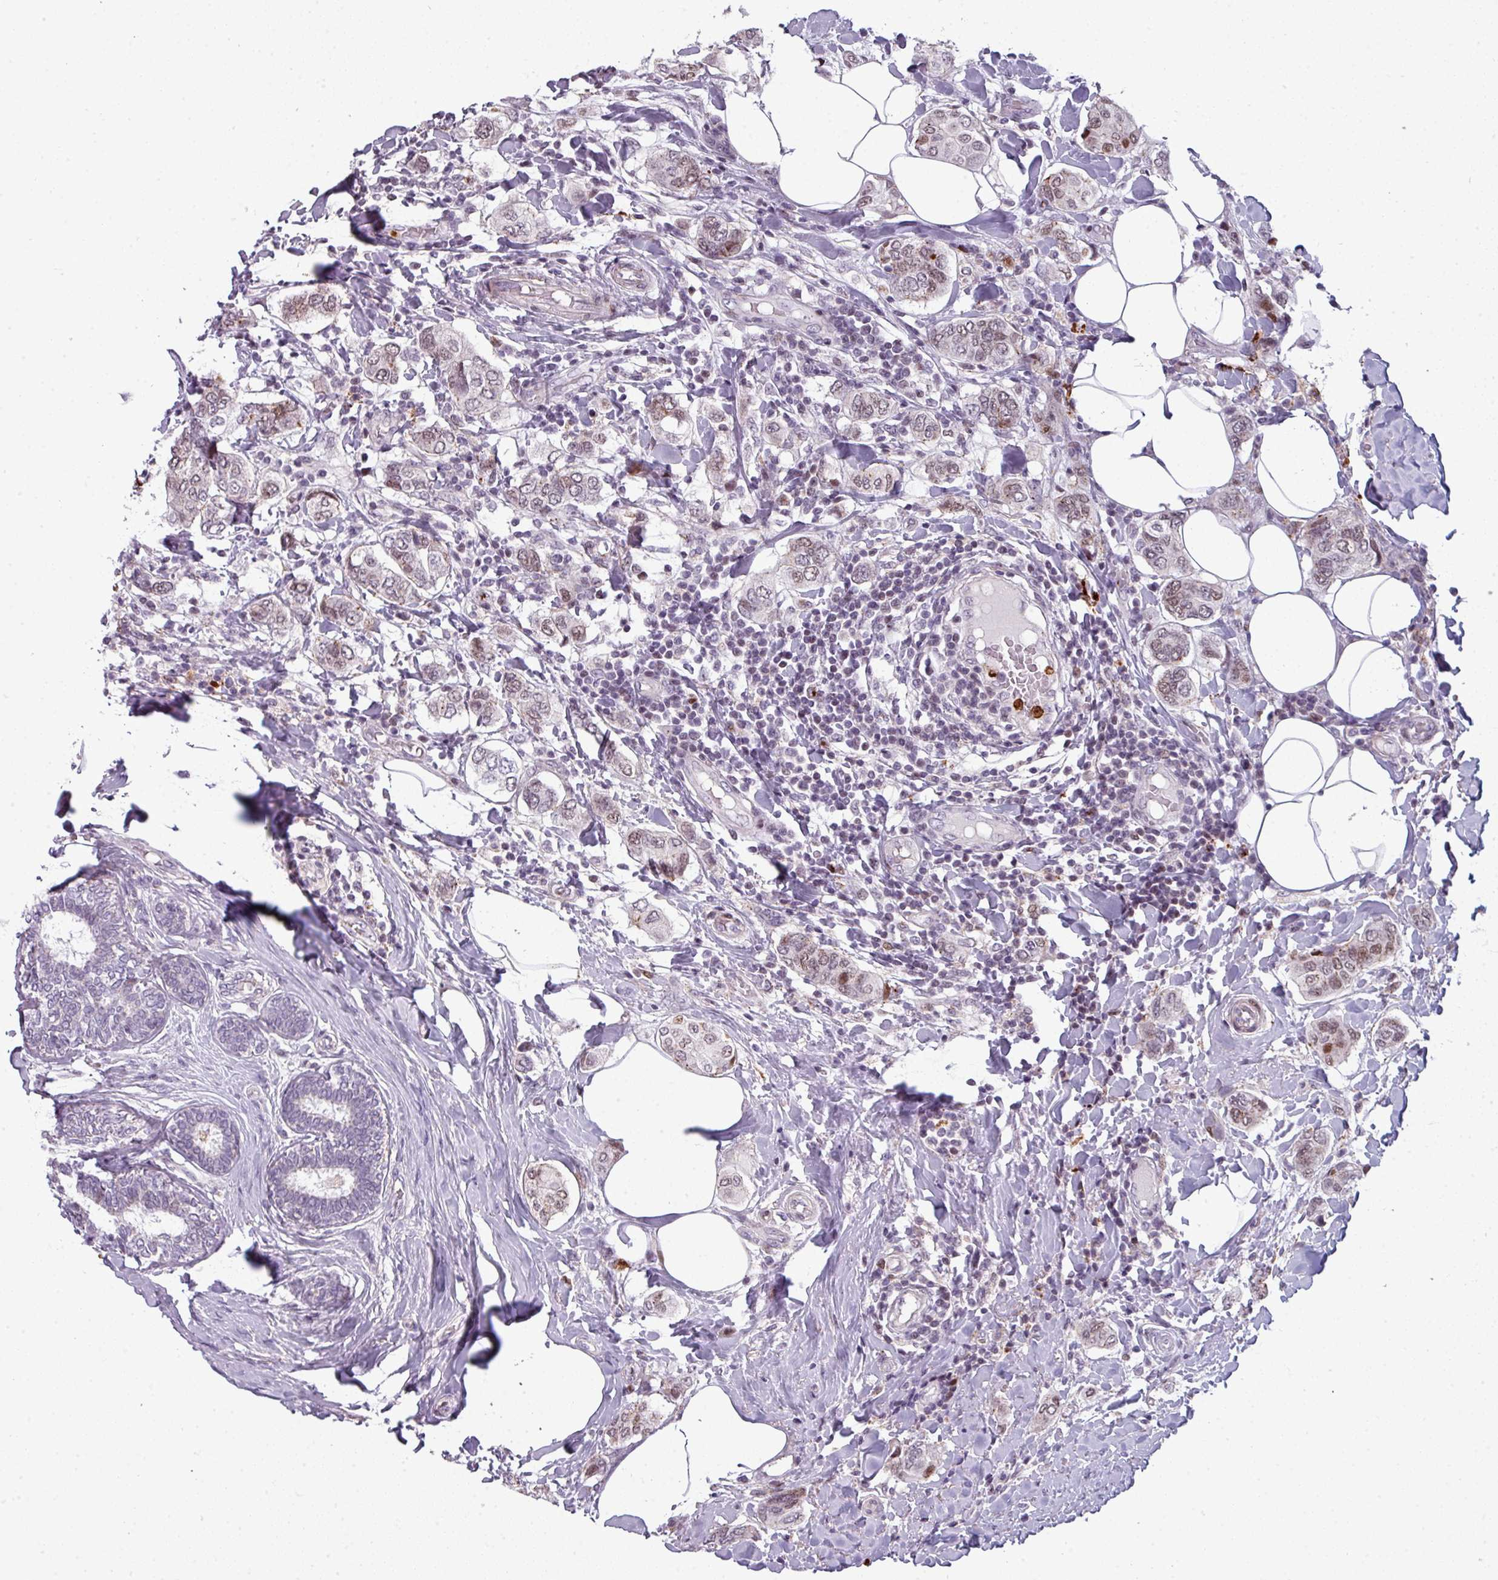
{"staining": {"intensity": "weak", "quantity": "25%-75%", "location": "nuclear"}, "tissue": "breast cancer", "cell_type": "Tumor cells", "image_type": "cancer", "snomed": [{"axis": "morphology", "description": "Lobular carcinoma"}, {"axis": "topography", "description": "Breast"}], "caption": "High-magnification brightfield microscopy of lobular carcinoma (breast) stained with DAB (brown) and counterstained with hematoxylin (blue). tumor cells exhibit weak nuclear staining is identified in approximately25%-75% of cells. (Stains: DAB in brown, nuclei in blue, Microscopy: brightfield microscopy at high magnification).", "gene": "TMEFF1", "patient": {"sex": "female", "age": 51}}